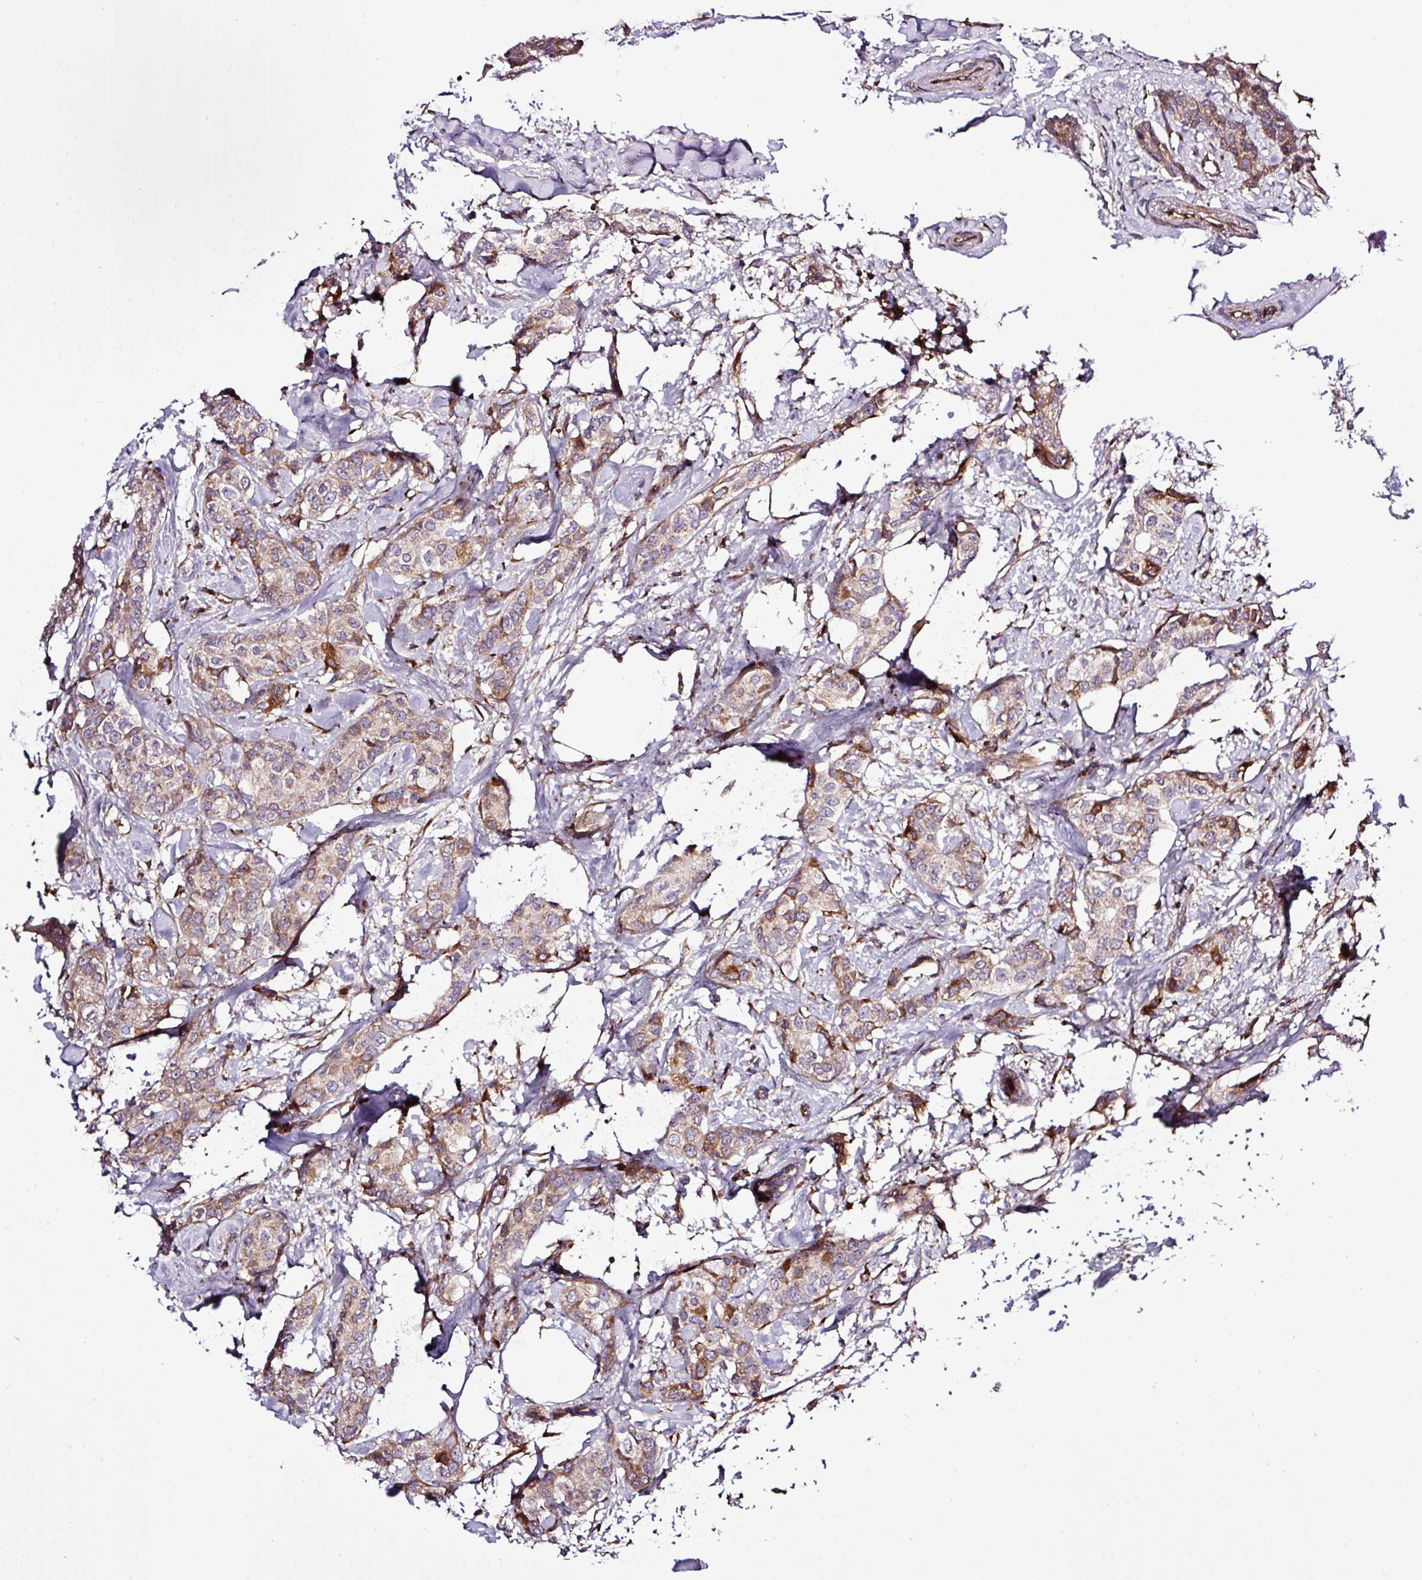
{"staining": {"intensity": "moderate", "quantity": ">75%", "location": "cytoplasmic/membranous"}, "tissue": "breast cancer", "cell_type": "Tumor cells", "image_type": "cancer", "snomed": [{"axis": "morphology", "description": "Duct carcinoma"}, {"axis": "topography", "description": "Breast"}], "caption": "A histopathology image of human breast cancer (invasive ductal carcinoma) stained for a protein shows moderate cytoplasmic/membranous brown staining in tumor cells.", "gene": "CWH43", "patient": {"sex": "female", "age": 73}}